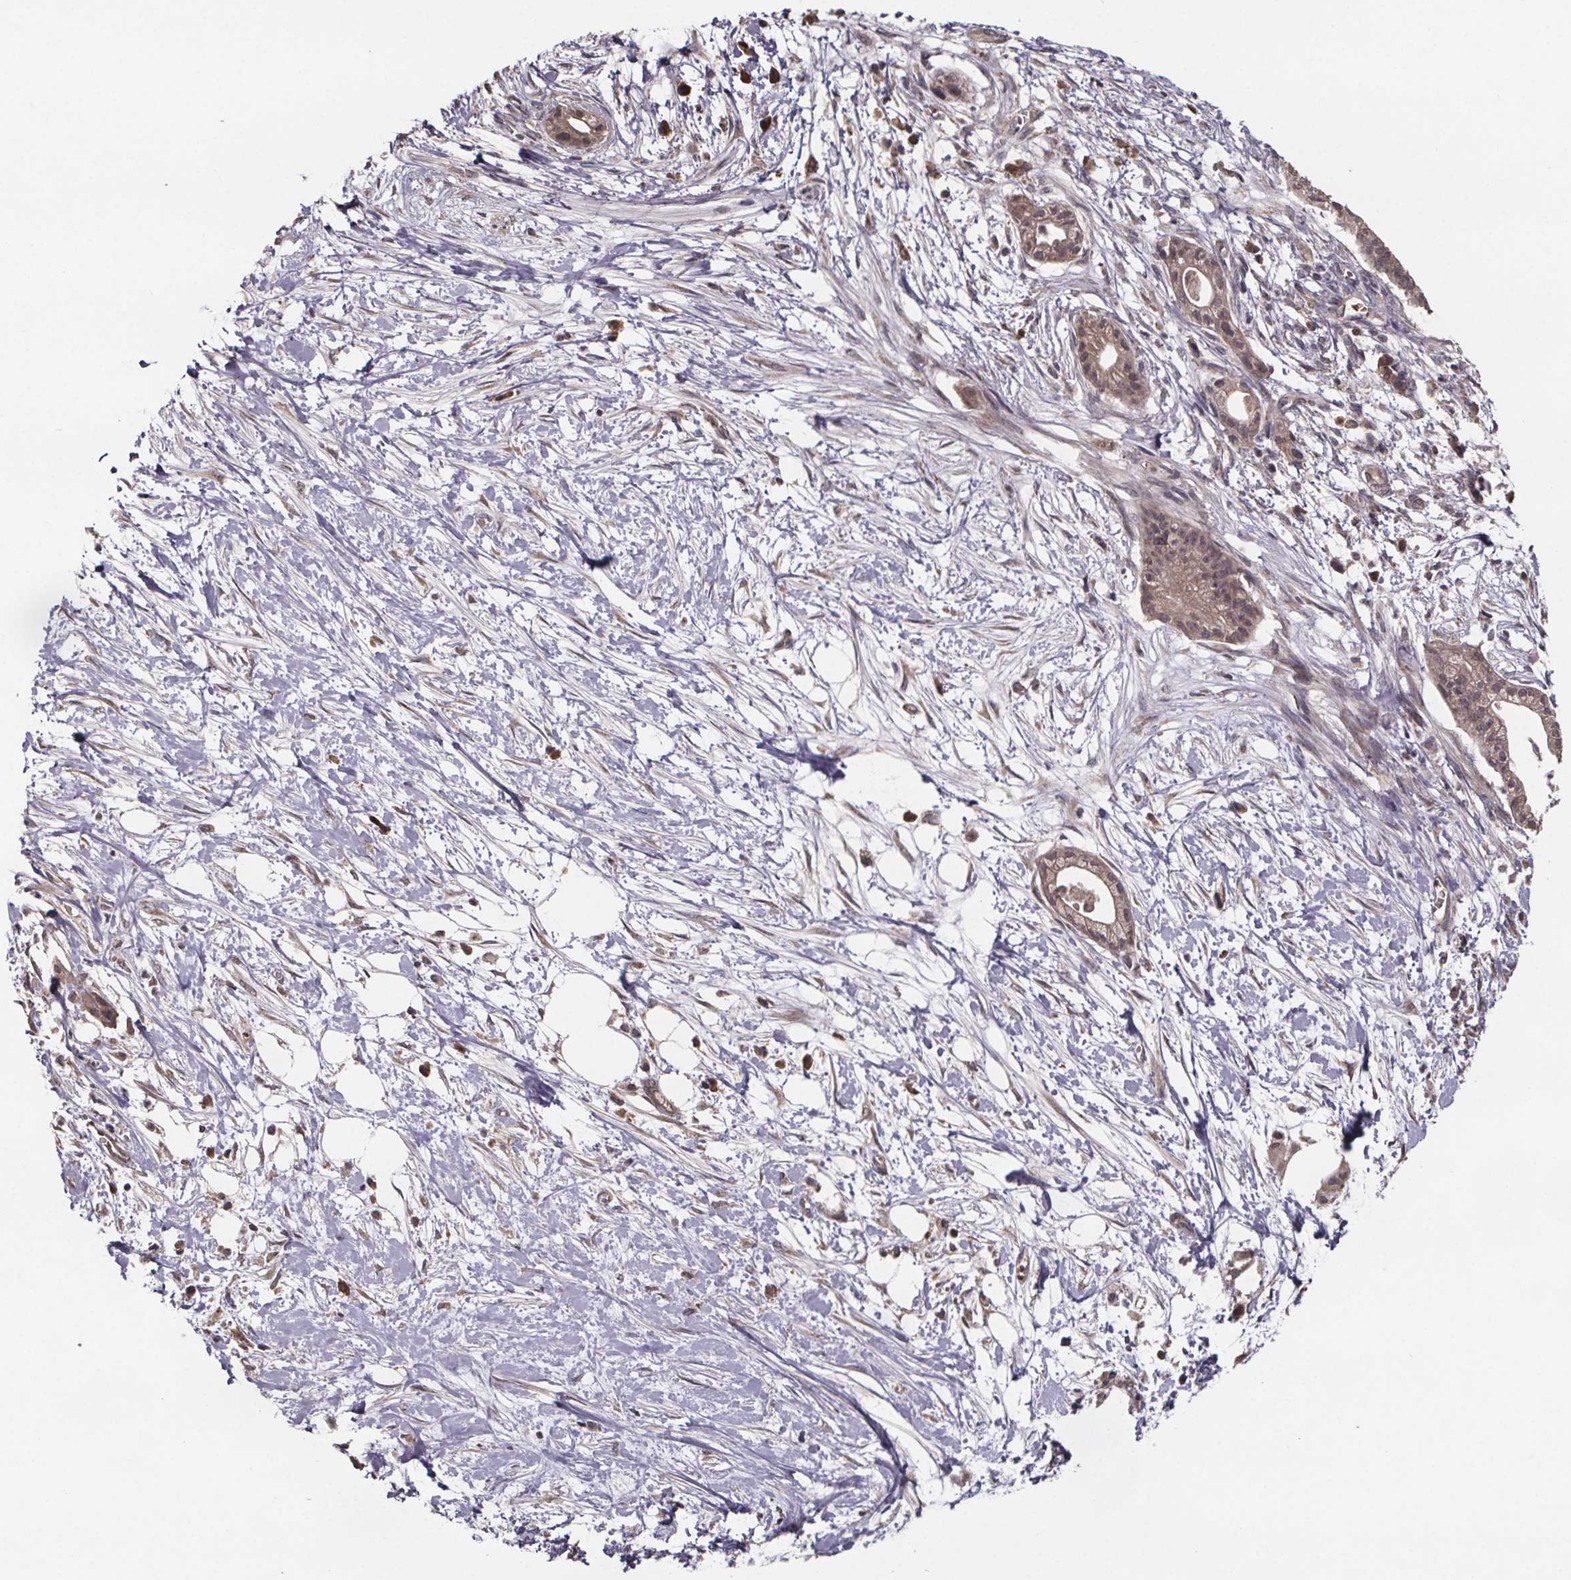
{"staining": {"intensity": "weak", "quantity": ">75%", "location": "cytoplasmic/membranous"}, "tissue": "pancreatic cancer", "cell_type": "Tumor cells", "image_type": "cancer", "snomed": [{"axis": "morphology", "description": "Normal tissue, NOS"}, {"axis": "morphology", "description": "Adenocarcinoma, NOS"}, {"axis": "topography", "description": "Lymph node"}, {"axis": "topography", "description": "Pancreas"}], "caption": "Immunohistochemistry of adenocarcinoma (pancreatic) reveals low levels of weak cytoplasmic/membranous positivity in about >75% of tumor cells.", "gene": "SAT1", "patient": {"sex": "female", "age": 58}}